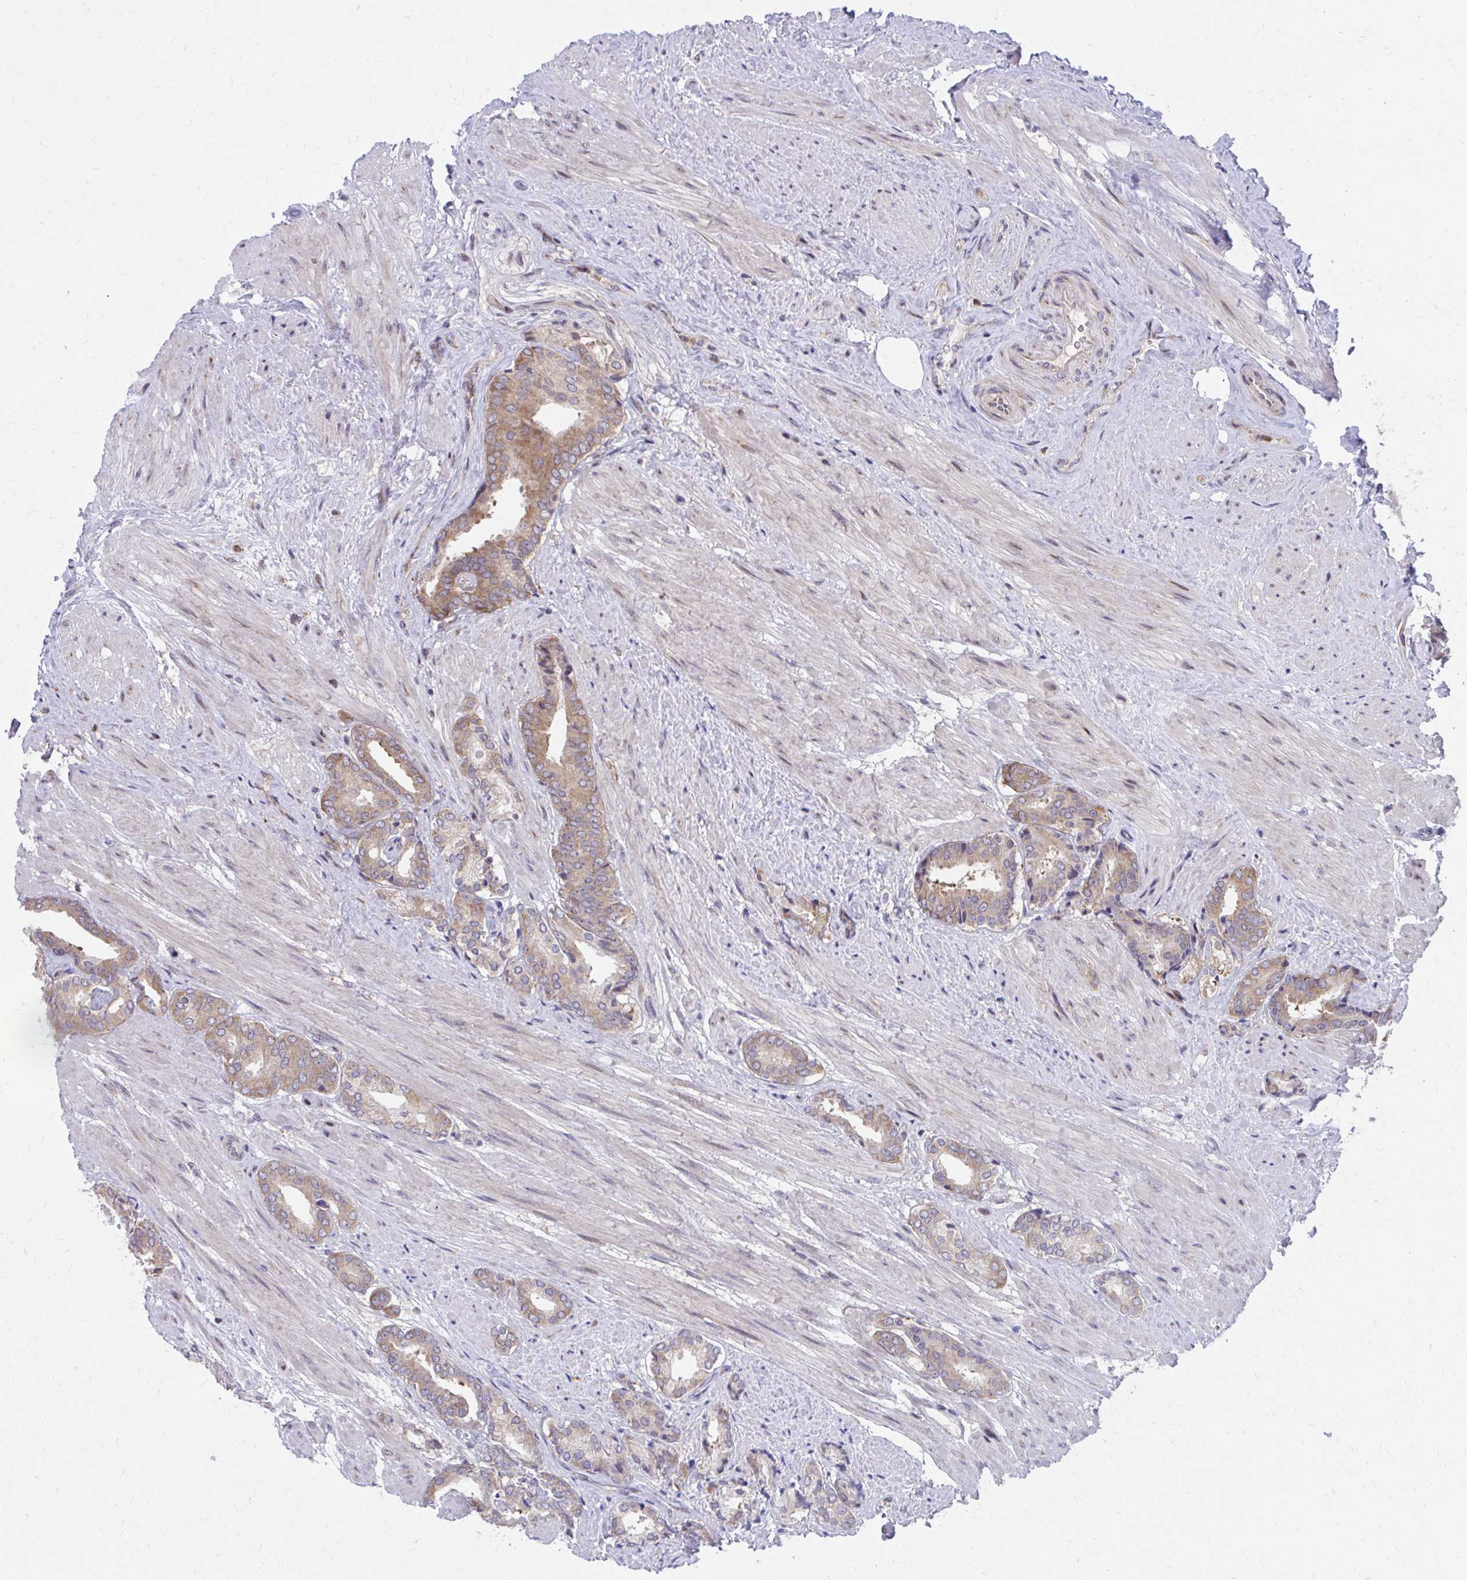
{"staining": {"intensity": "moderate", "quantity": ">75%", "location": "cytoplasmic/membranous"}, "tissue": "prostate cancer", "cell_type": "Tumor cells", "image_type": "cancer", "snomed": [{"axis": "morphology", "description": "Adenocarcinoma, High grade"}, {"axis": "topography", "description": "Prostate"}], "caption": "Immunohistochemistry staining of prostate adenocarcinoma (high-grade), which displays medium levels of moderate cytoplasmic/membranous positivity in about >75% of tumor cells indicating moderate cytoplasmic/membranous protein positivity. The staining was performed using DAB (brown) for protein detection and nuclei were counterstained in hematoxylin (blue).", "gene": "ZNF778", "patient": {"sex": "male", "age": 56}}